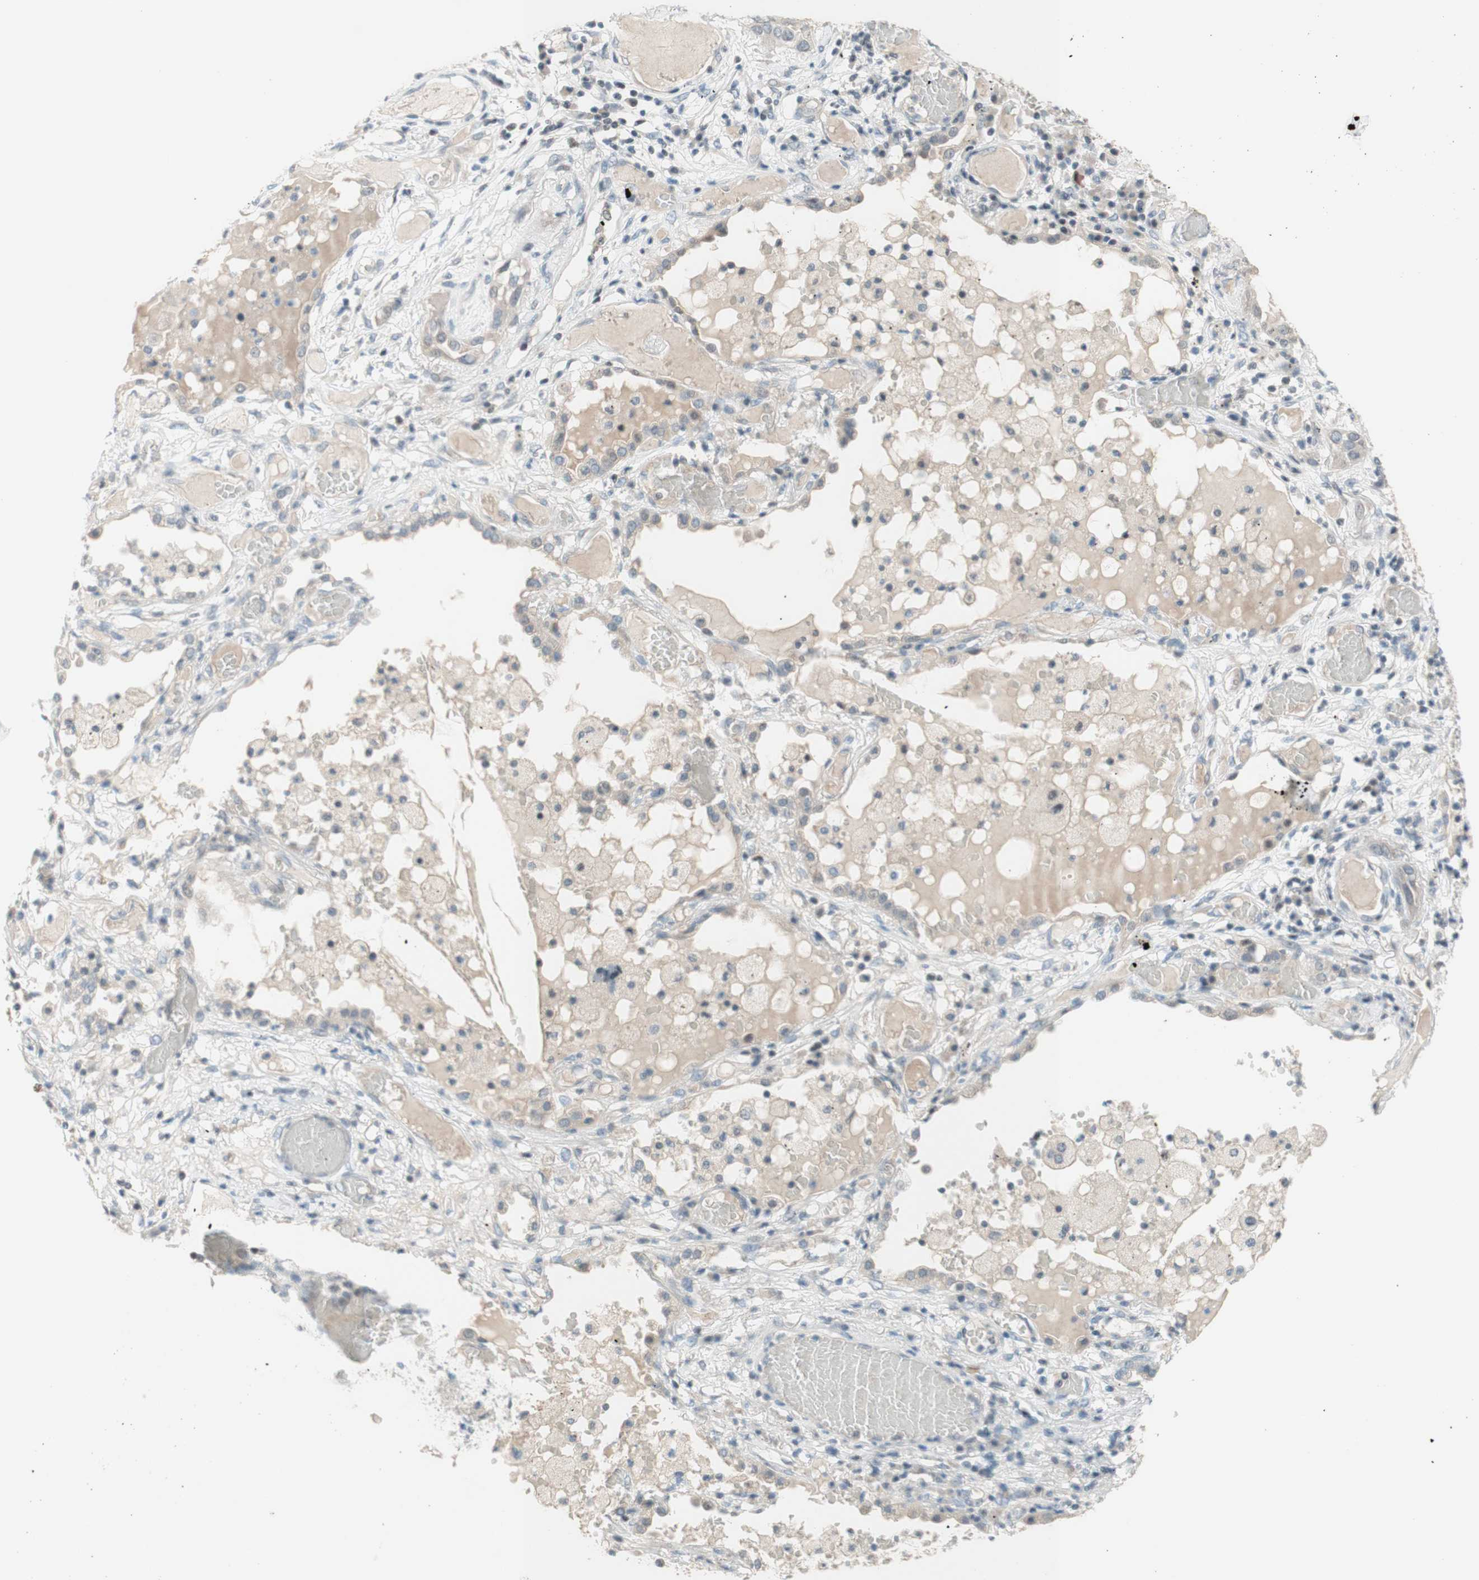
{"staining": {"intensity": "negative", "quantity": "none", "location": "none"}, "tissue": "lung cancer", "cell_type": "Tumor cells", "image_type": "cancer", "snomed": [{"axis": "morphology", "description": "Squamous cell carcinoma, NOS"}, {"axis": "topography", "description": "Lung"}], "caption": "IHC of human lung squamous cell carcinoma shows no positivity in tumor cells.", "gene": "JPH1", "patient": {"sex": "male", "age": 71}}